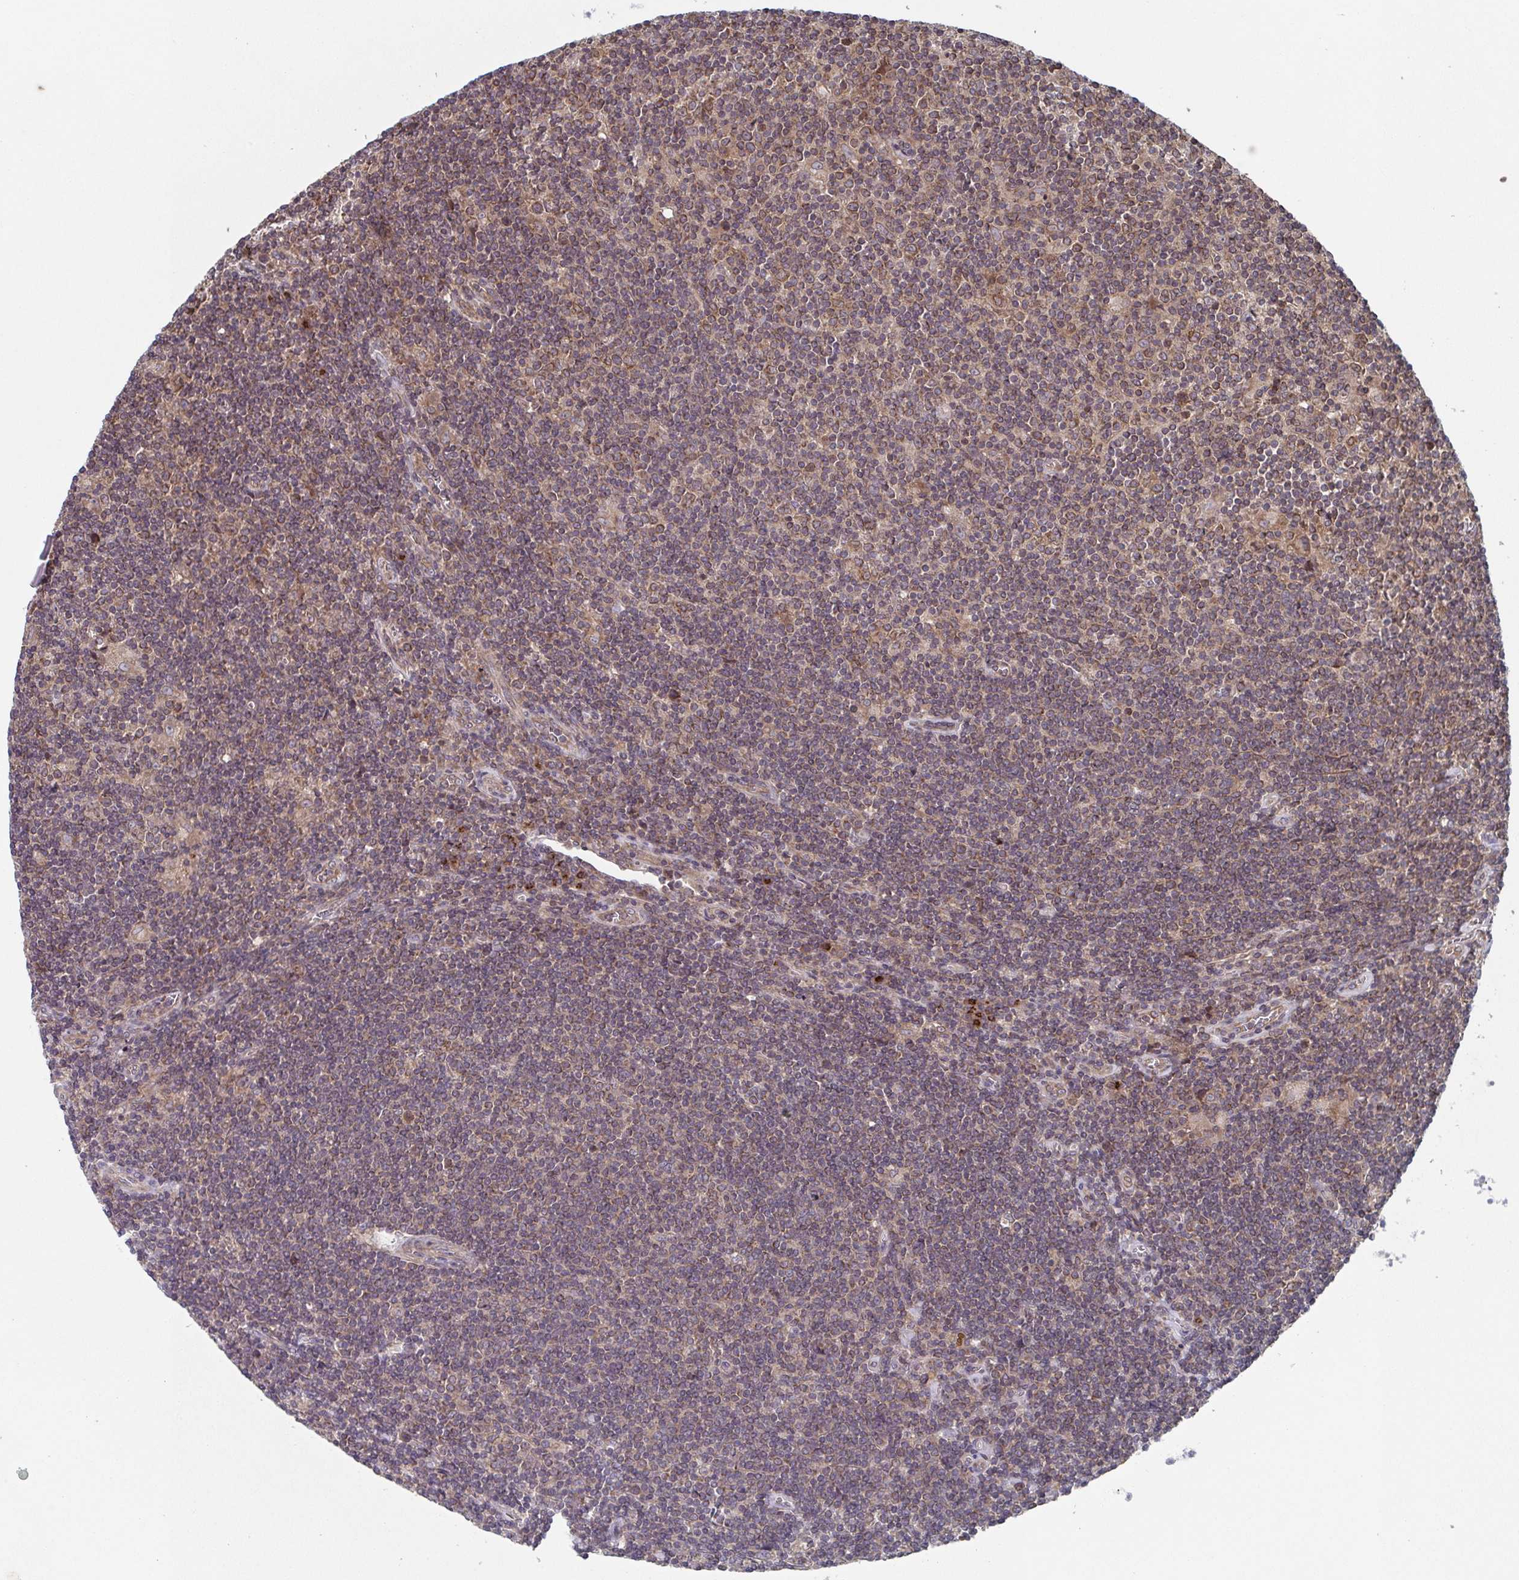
{"staining": {"intensity": "moderate", "quantity": "<25%", "location": "cytoplasmic/membranous"}, "tissue": "lymphoma", "cell_type": "Tumor cells", "image_type": "cancer", "snomed": [{"axis": "morphology", "description": "Hodgkin's disease, NOS"}, {"axis": "topography", "description": "Lymph node"}], "caption": "Approximately <25% of tumor cells in human Hodgkin's disease display moderate cytoplasmic/membranous protein expression as visualized by brown immunohistochemical staining.", "gene": "COPB1", "patient": {"sex": "male", "age": 40}}